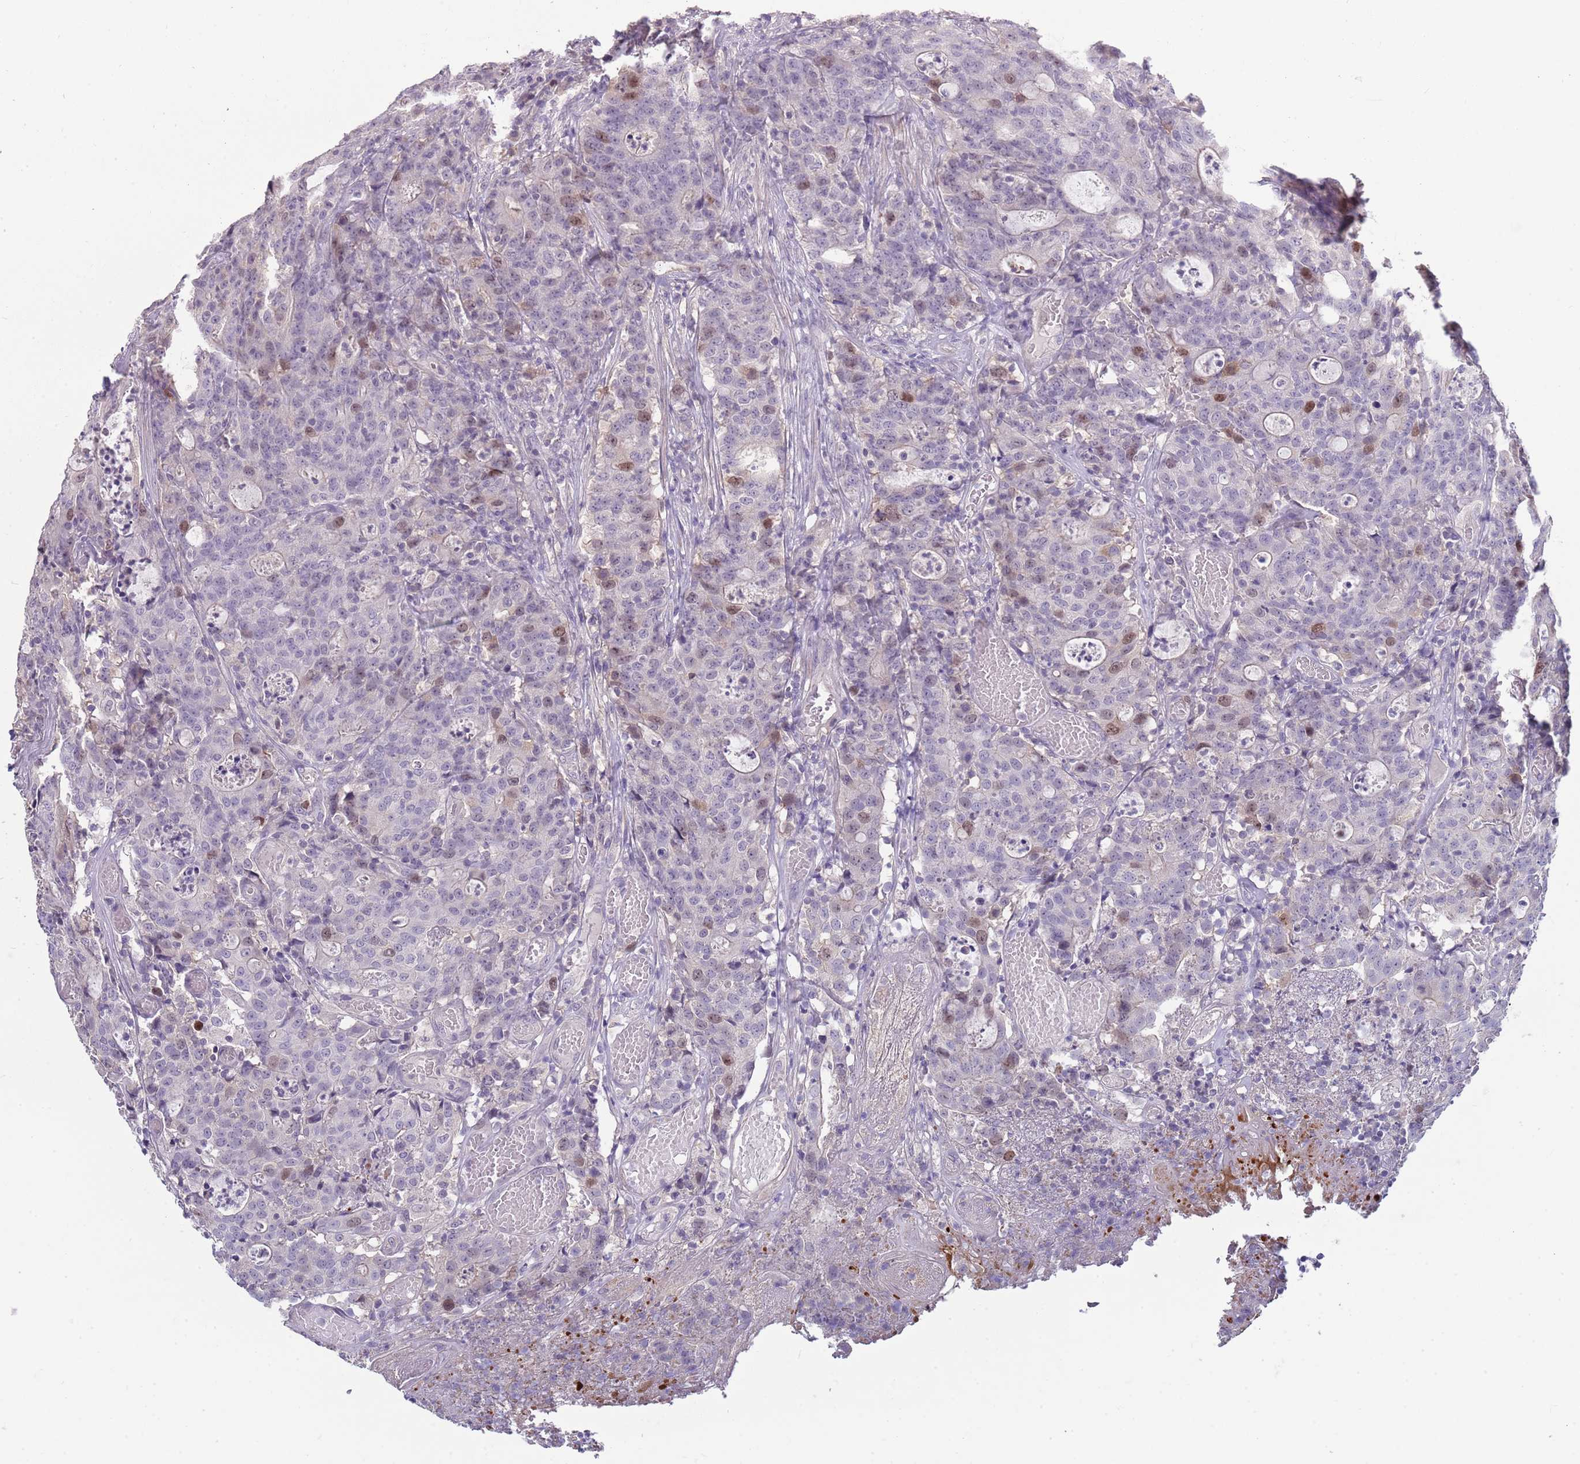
{"staining": {"intensity": "moderate", "quantity": "<25%", "location": "nuclear"}, "tissue": "colorectal cancer", "cell_type": "Tumor cells", "image_type": "cancer", "snomed": [{"axis": "morphology", "description": "Adenocarcinoma, NOS"}, {"axis": "topography", "description": "Colon"}], "caption": "Adenocarcinoma (colorectal) tissue shows moderate nuclear positivity in approximately <25% of tumor cells", "gene": "PIMREG", "patient": {"sex": "male", "age": 83}}